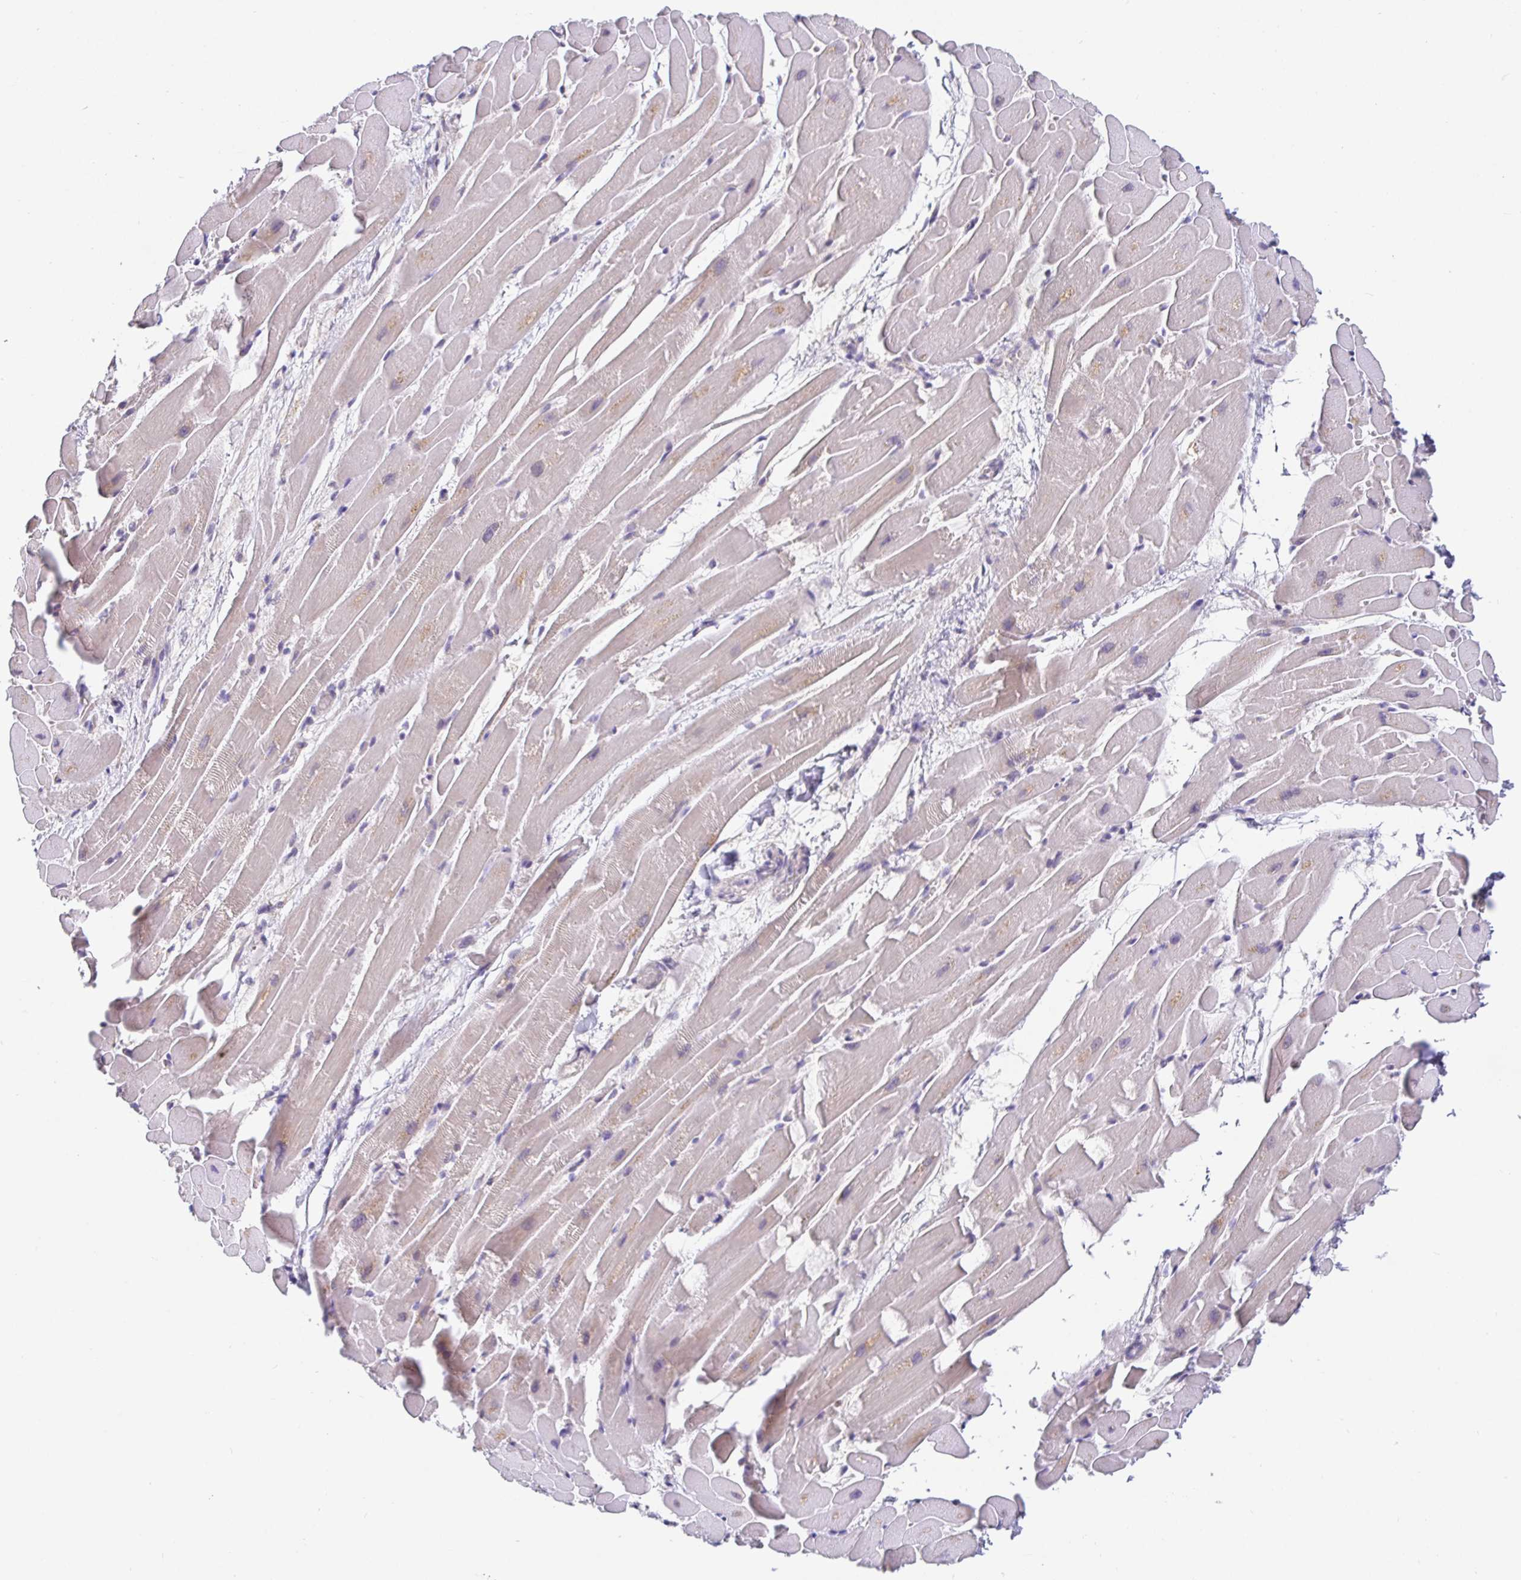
{"staining": {"intensity": "weak", "quantity": "<25%", "location": "cytoplasmic/membranous"}, "tissue": "heart muscle", "cell_type": "Cardiomyocytes", "image_type": "normal", "snomed": [{"axis": "morphology", "description": "Normal tissue, NOS"}, {"axis": "topography", "description": "Heart"}], "caption": "Immunohistochemistry of unremarkable heart muscle reveals no expression in cardiomyocytes. (DAB (3,3'-diaminobenzidine) IHC with hematoxylin counter stain).", "gene": "SATB1", "patient": {"sex": "male", "age": 37}}